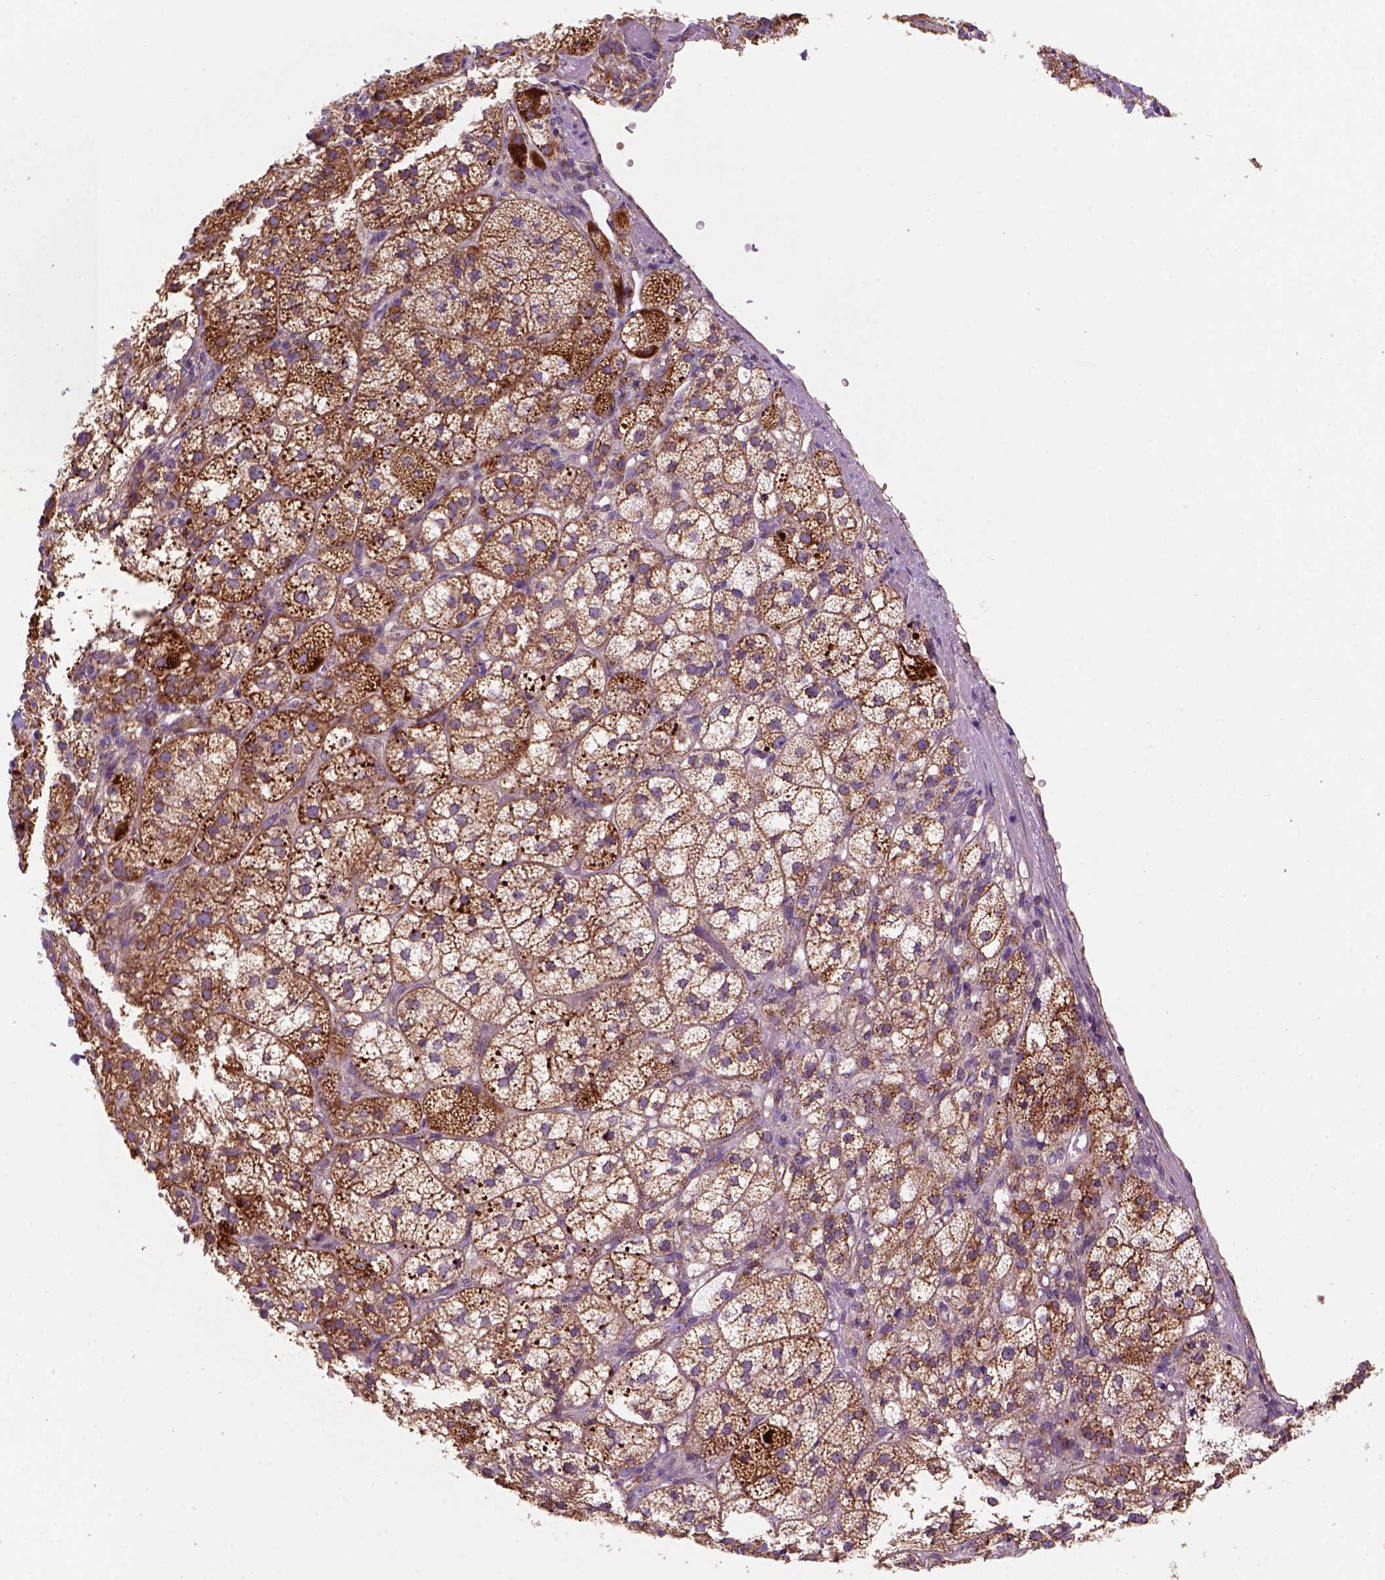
{"staining": {"intensity": "strong", "quantity": "<25%", "location": "cytoplasmic/membranous"}, "tissue": "adrenal gland", "cell_type": "Glandular cells", "image_type": "normal", "snomed": [{"axis": "morphology", "description": "Normal tissue, NOS"}, {"axis": "topography", "description": "Adrenal gland"}], "caption": "Immunohistochemistry (IHC) of benign adrenal gland reveals medium levels of strong cytoplasmic/membranous expression in approximately <25% of glandular cells. Immunohistochemistry (IHC) stains the protein of interest in brown and the nuclei are stained blue.", "gene": "WARS2", "patient": {"sex": "female", "age": 60}}